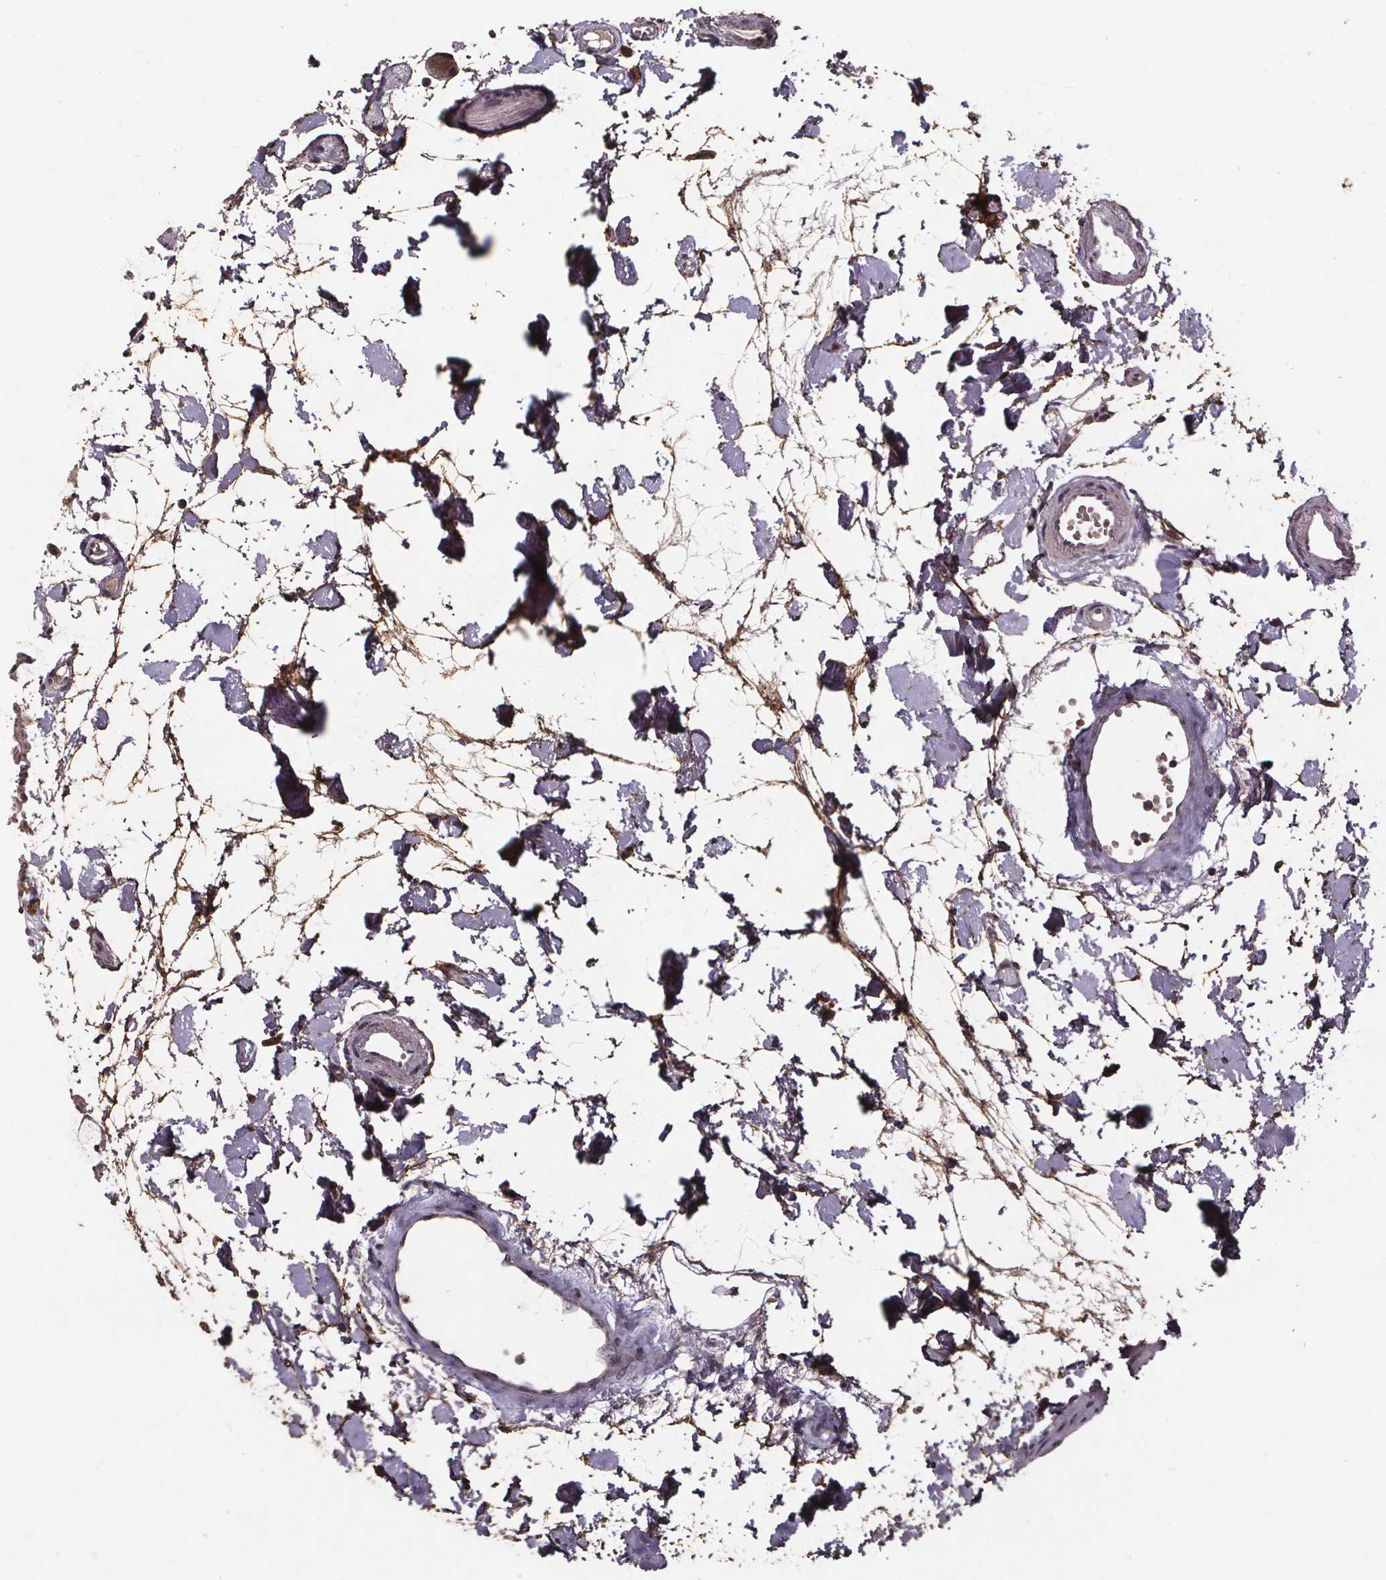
{"staining": {"intensity": "weak", "quantity": "25%-75%", "location": "cytoplasmic/membranous"}, "tissue": "colon", "cell_type": "Endothelial cells", "image_type": "normal", "snomed": [{"axis": "morphology", "description": "Normal tissue, NOS"}, {"axis": "topography", "description": "Colon"}], "caption": "Immunohistochemistry (IHC) of unremarkable human colon exhibits low levels of weak cytoplasmic/membranous positivity in about 25%-75% of endothelial cells. The staining was performed using DAB to visualize the protein expression in brown, while the nuclei were stained in blue with hematoxylin (Magnification: 20x).", "gene": "GPX3", "patient": {"sex": "female", "age": 84}}